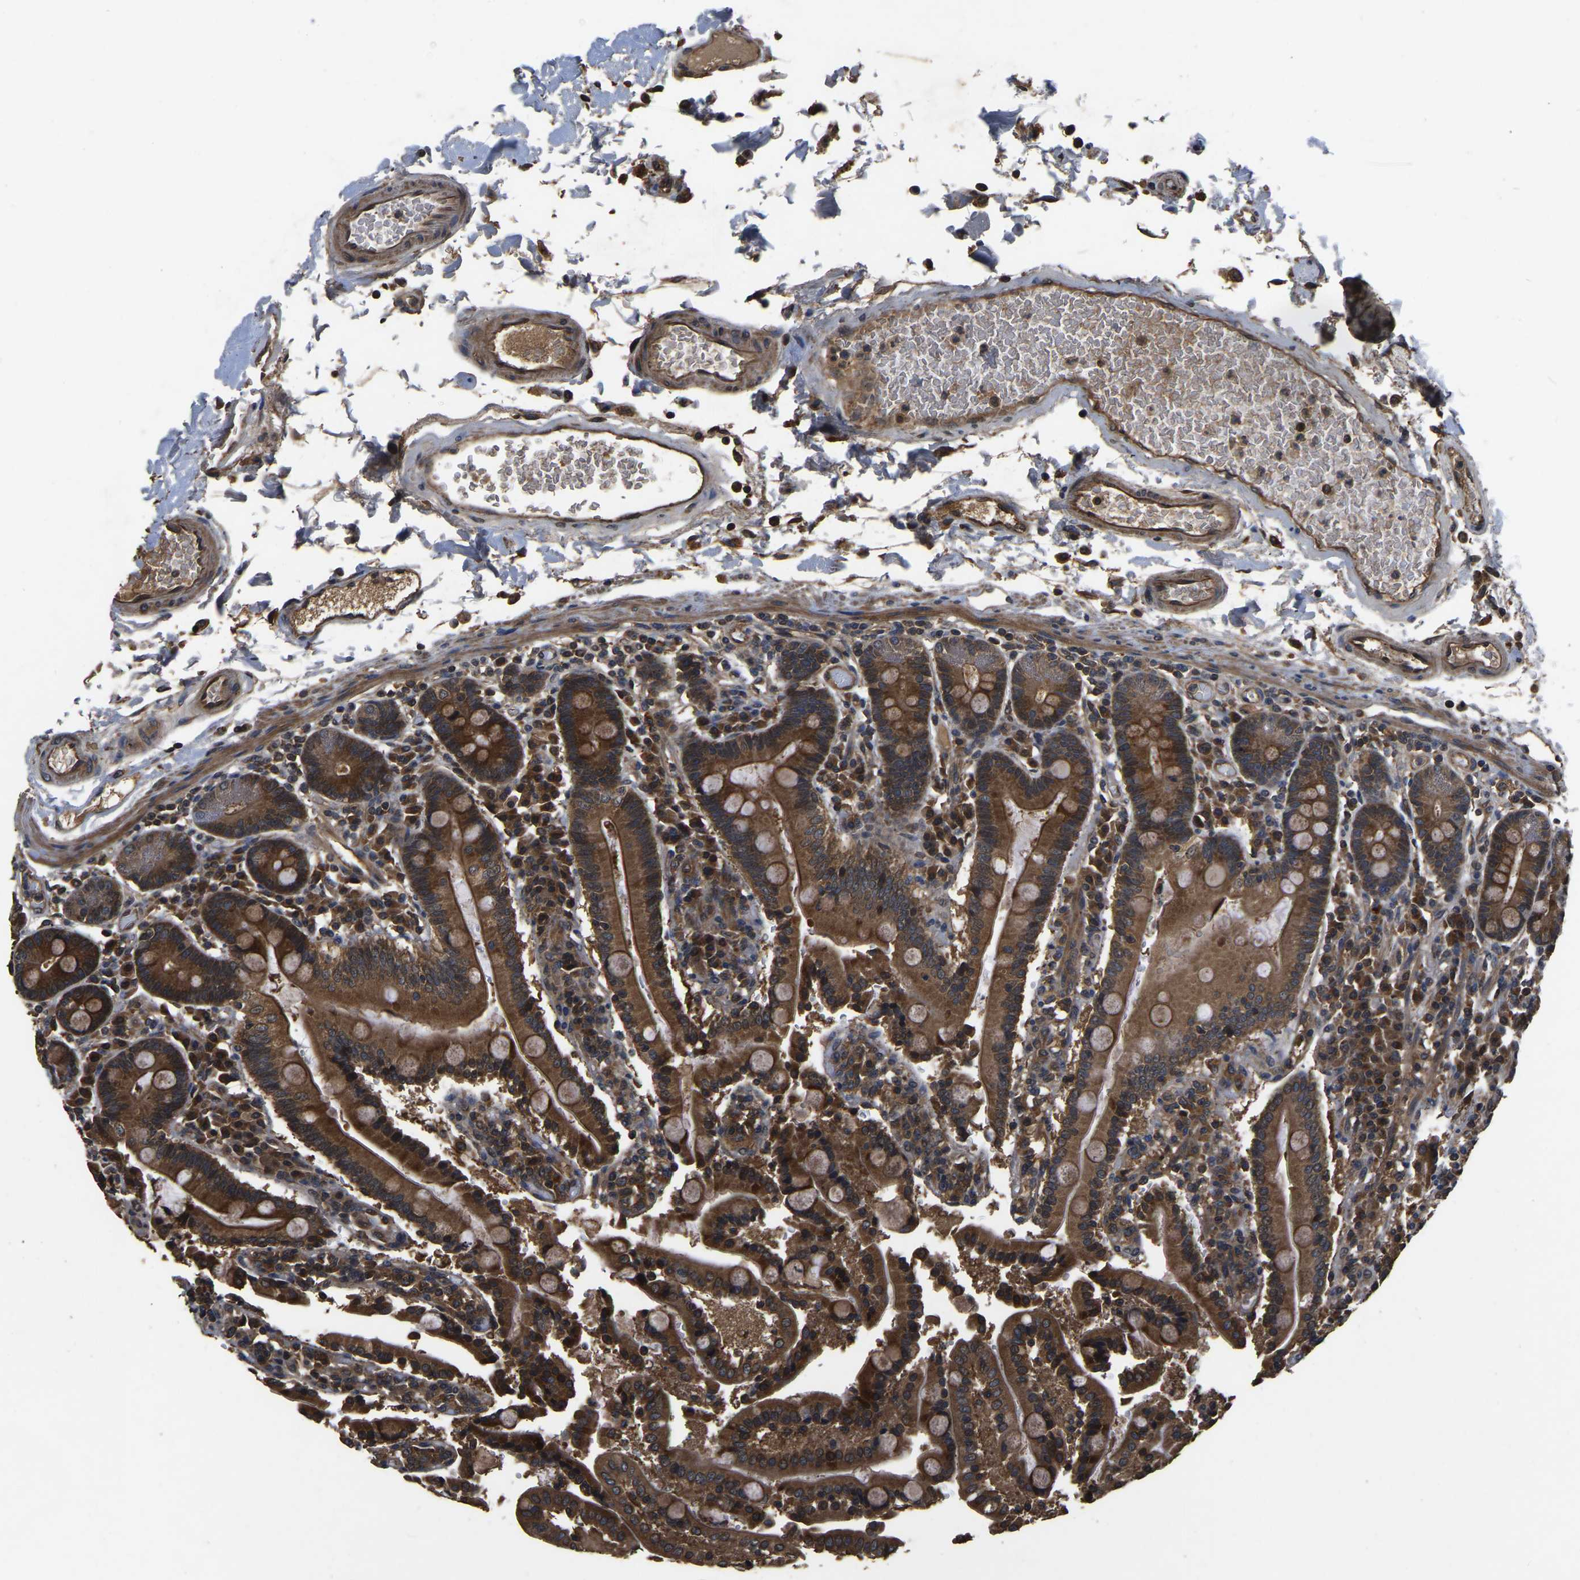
{"staining": {"intensity": "strong", "quantity": ">75%", "location": "cytoplasmic/membranous"}, "tissue": "duodenum", "cell_type": "Glandular cells", "image_type": "normal", "snomed": [{"axis": "morphology", "description": "Normal tissue, NOS"}, {"axis": "topography", "description": "Small intestine, NOS"}], "caption": "DAB (3,3'-diaminobenzidine) immunohistochemical staining of normal duodenum reveals strong cytoplasmic/membranous protein staining in about >75% of glandular cells.", "gene": "CRYZL1", "patient": {"sex": "female", "age": 71}}